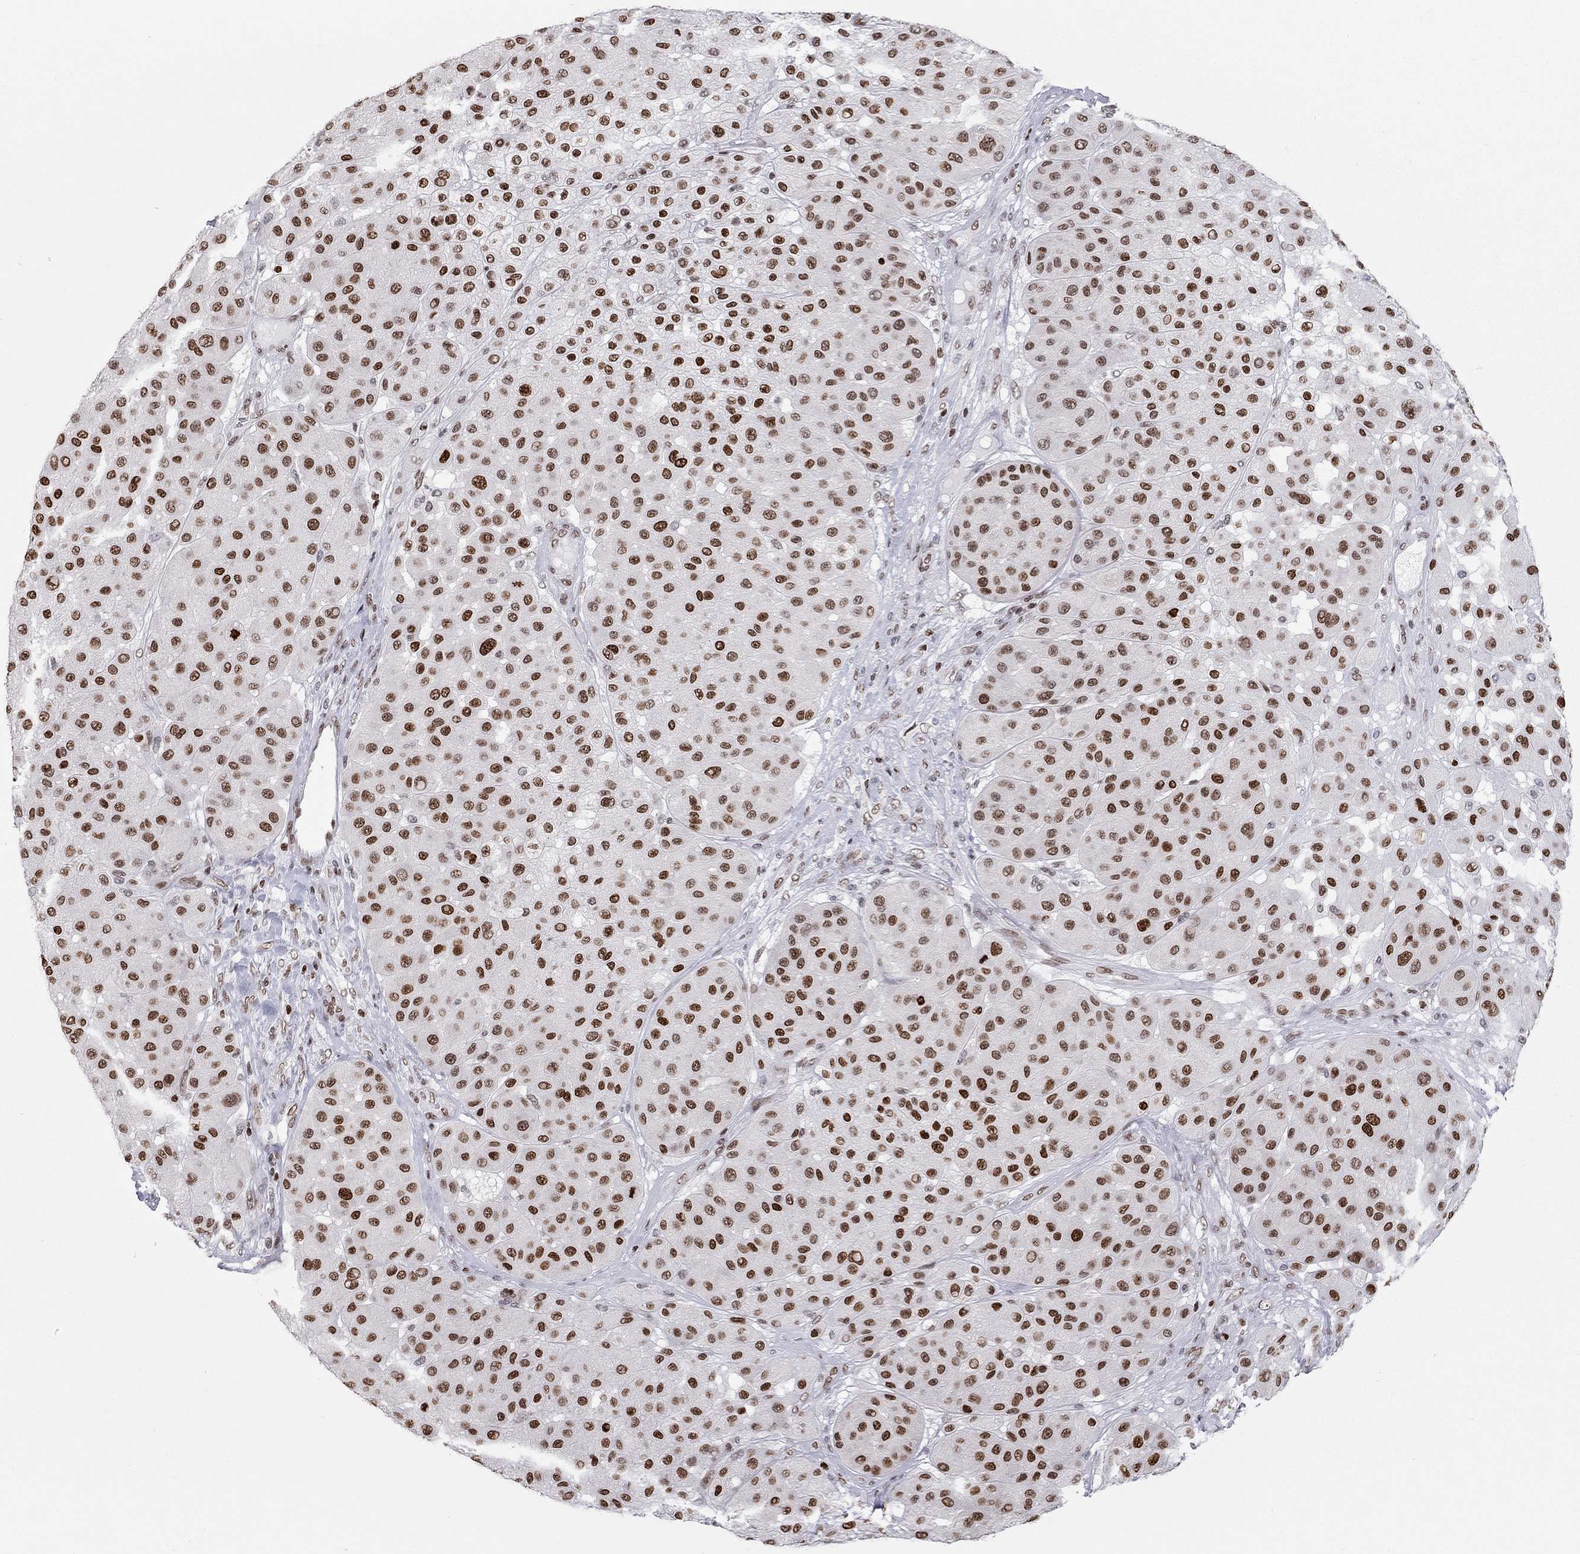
{"staining": {"intensity": "strong", "quantity": "<25%", "location": "nuclear"}, "tissue": "melanoma", "cell_type": "Tumor cells", "image_type": "cancer", "snomed": [{"axis": "morphology", "description": "Malignant melanoma, Metastatic site"}, {"axis": "topography", "description": "Smooth muscle"}], "caption": "Immunohistochemistry (IHC) of human malignant melanoma (metastatic site) reveals medium levels of strong nuclear expression in approximately <25% of tumor cells.", "gene": "H2AX", "patient": {"sex": "male", "age": 41}}